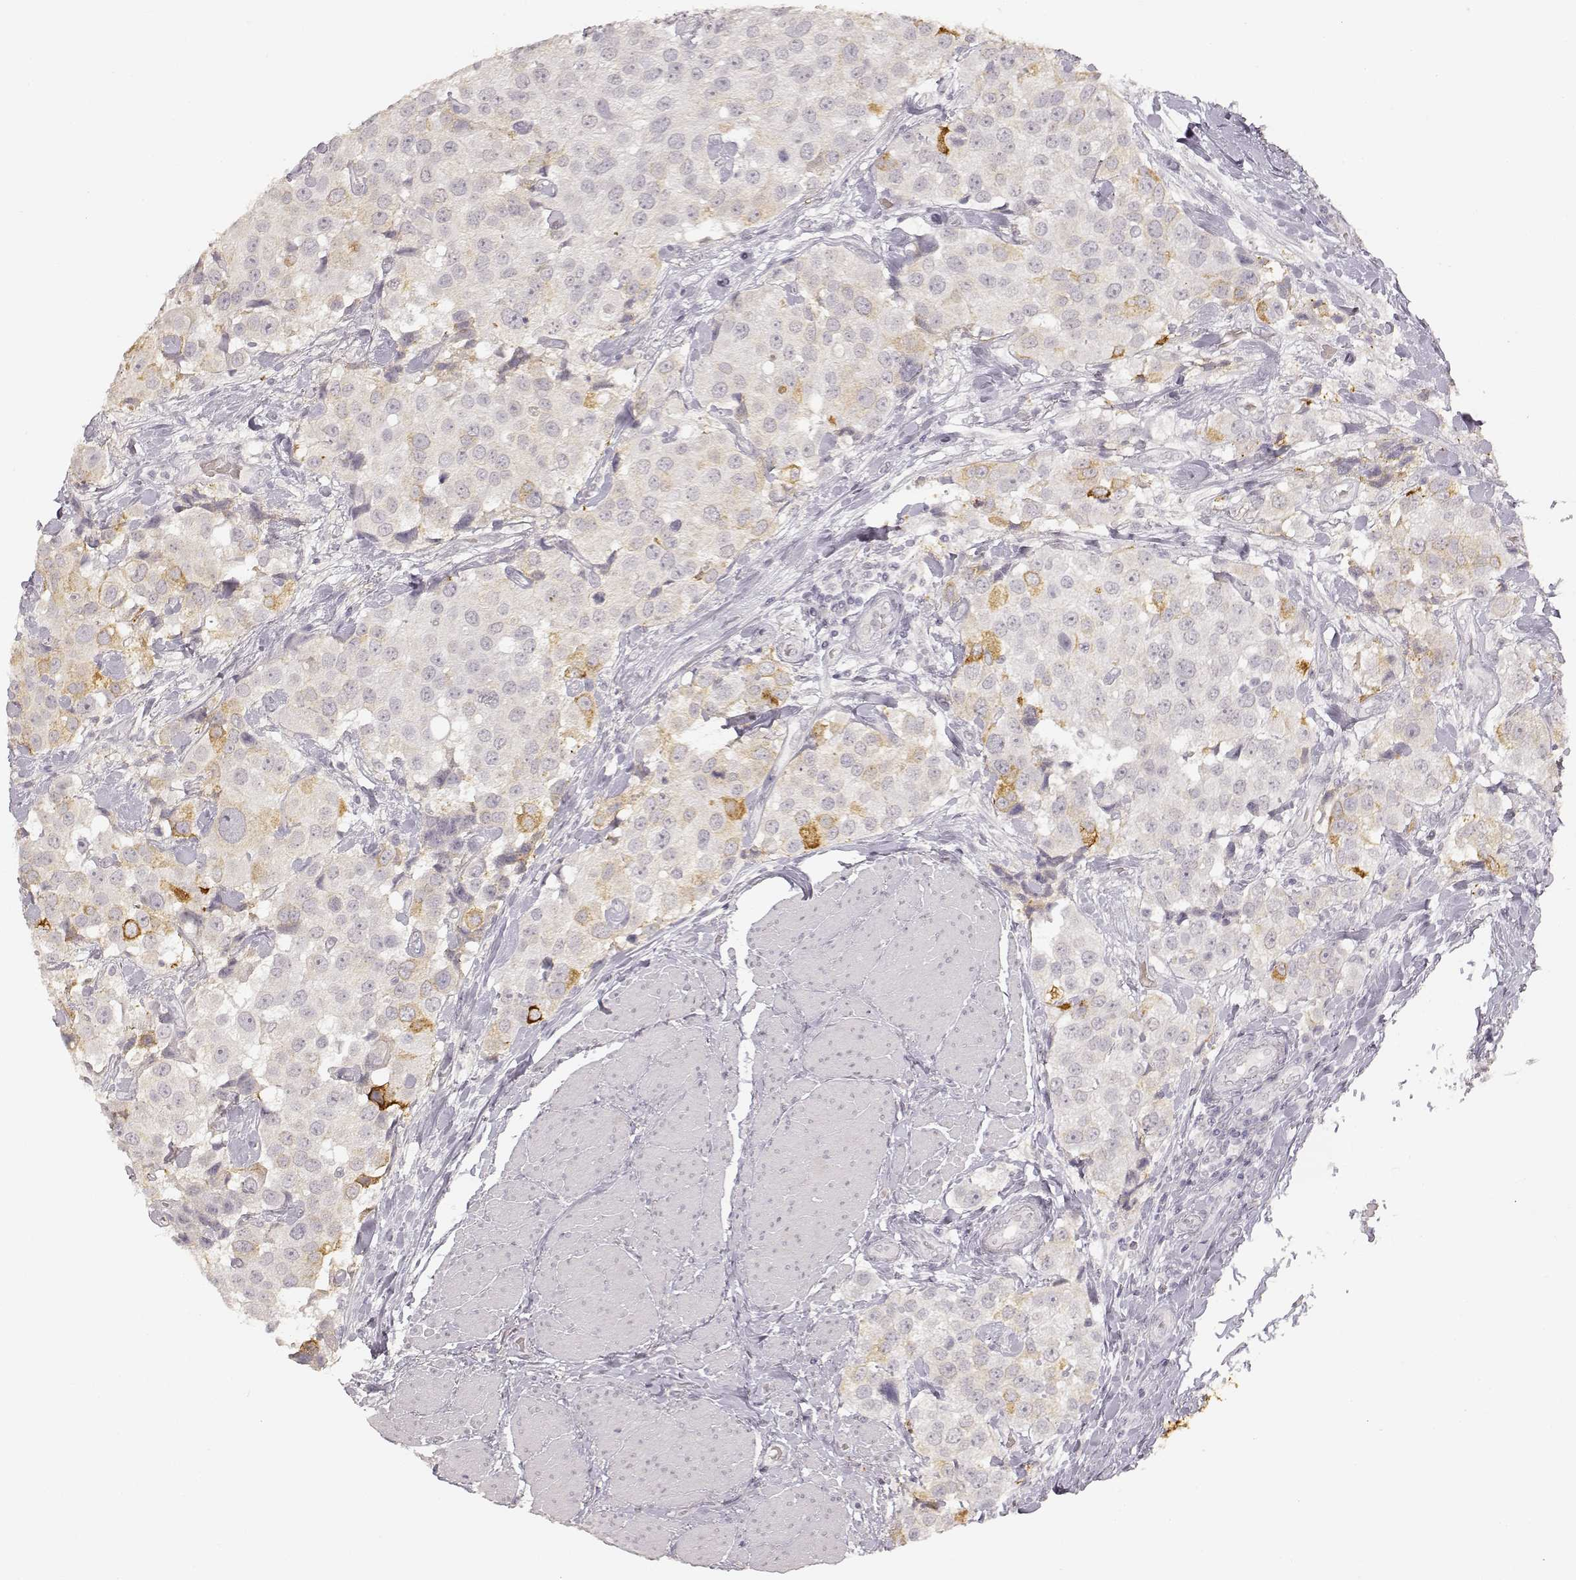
{"staining": {"intensity": "strong", "quantity": "<25%", "location": "cytoplasmic/membranous"}, "tissue": "urothelial cancer", "cell_type": "Tumor cells", "image_type": "cancer", "snomed": [{"axis": "morphology", "description": "Urothelial carcinoma, High grade"}, {"axis": "topography", "description": "Urinary bladder"}], "caption": "Immunohistochemical staining of human urothelial carcinoma (high-grade) shows strong cytoplasmic/membranous protein expression in approximately <25% of tumor cells. (DAB (3,3'-diaminobenzidine) IHC, brown staining for protein, blue staining for nuclei).", "gene": "LAMC2", "patient": {"sex": "female", "age": 64}}